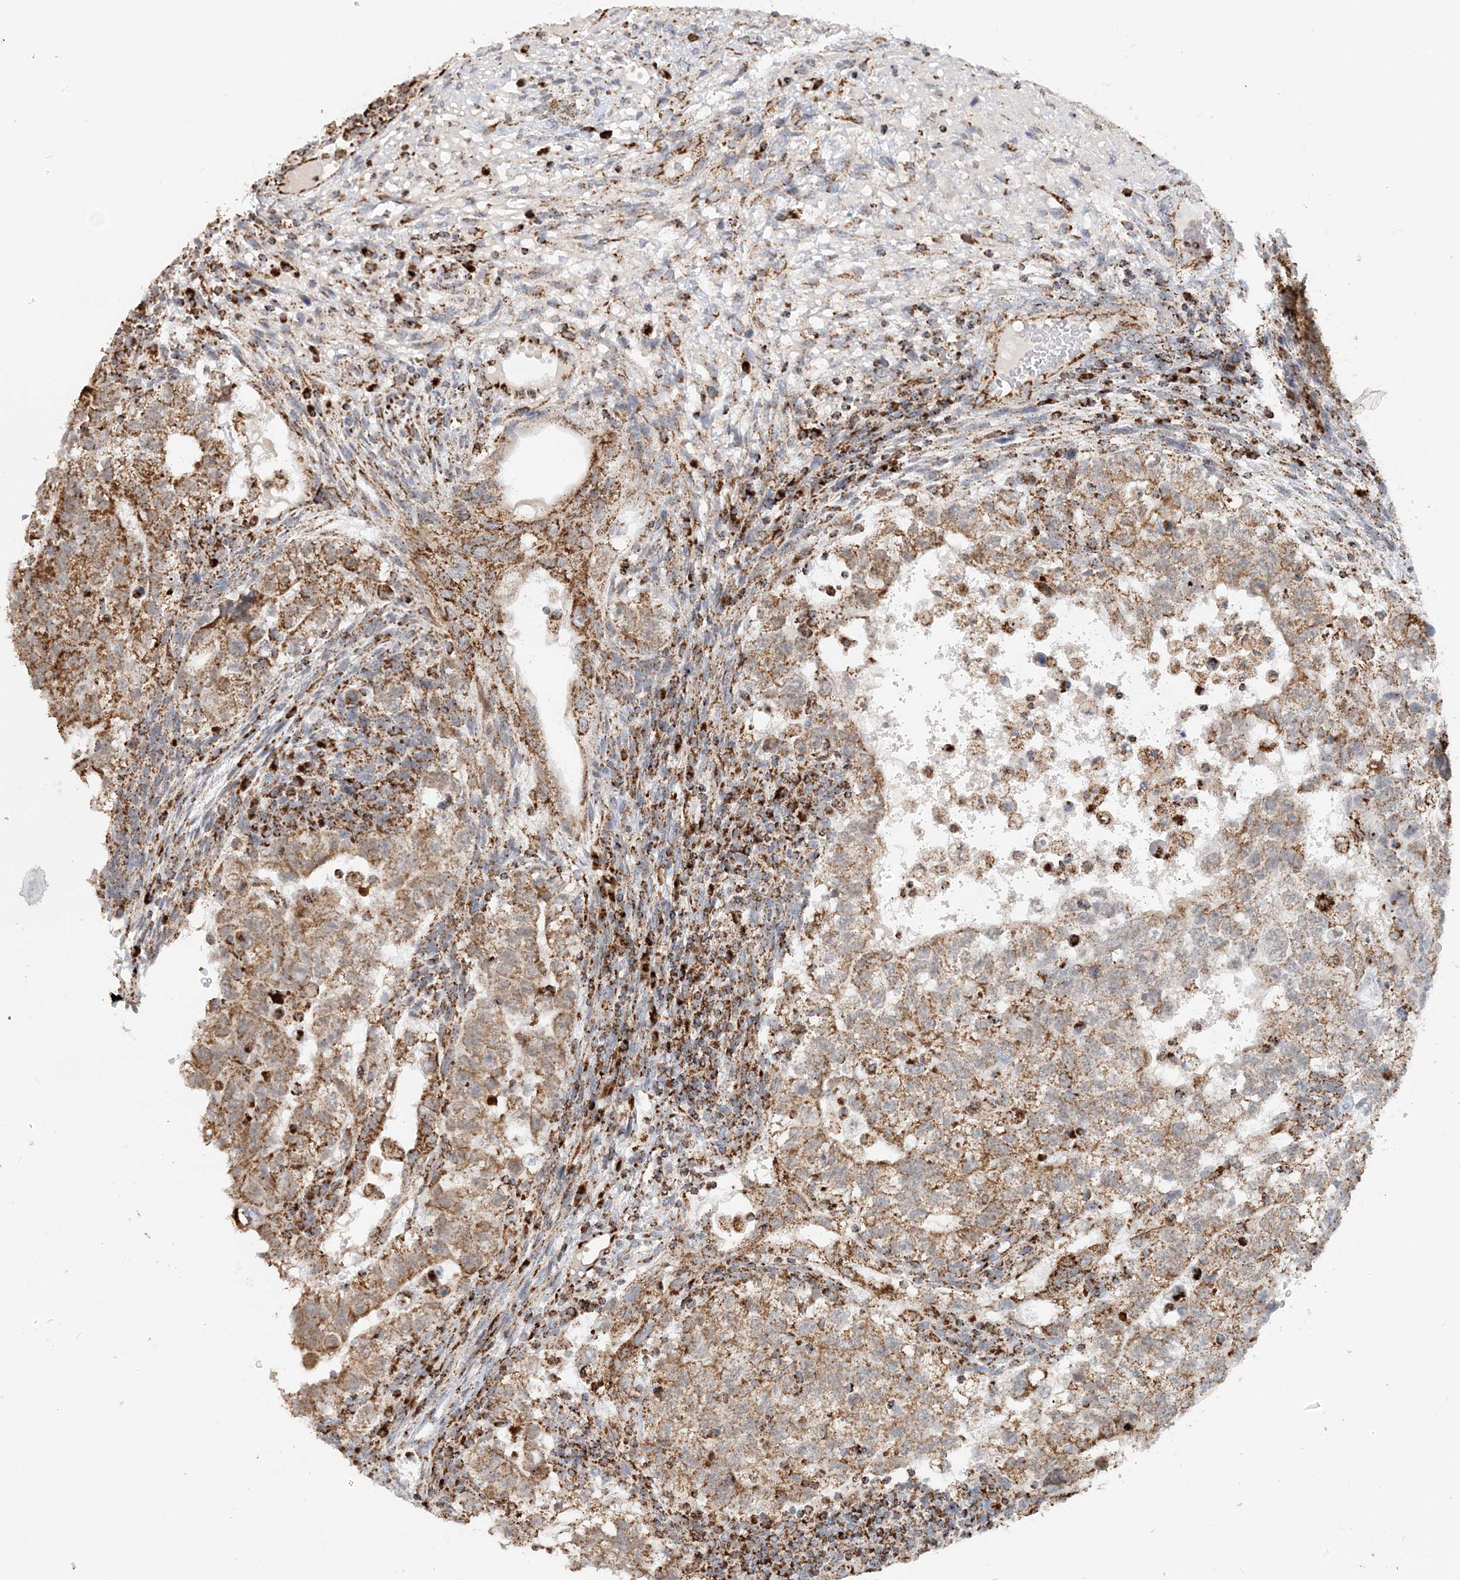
{"staining": {"intensity": "moderate", "quantity": ">75%", "location": "cytoplasmic/membranous"}, "tissue": "testis cancer", "cell_type": "Tumor cells", "image_type": "cancer", "snomed": [{"axis": "morphology", "description": "Carcinoma, Embryonal, NOS"}, {"axis": "topography", "description": "Testis"}], "caption": "Embryonal carcinoma (testis) was stained to show a protein in brown. There is medium levels of moderate cytoplasmic/membranous positivity in about >75% of tumor cells. The protein of interest is stained brown, and the nuclei are stained in blue (DAB IHC with brightfield microscopy, high magnification).", "gene": "MAN1A1", "patient": {"sex": "male", "age": 36}}